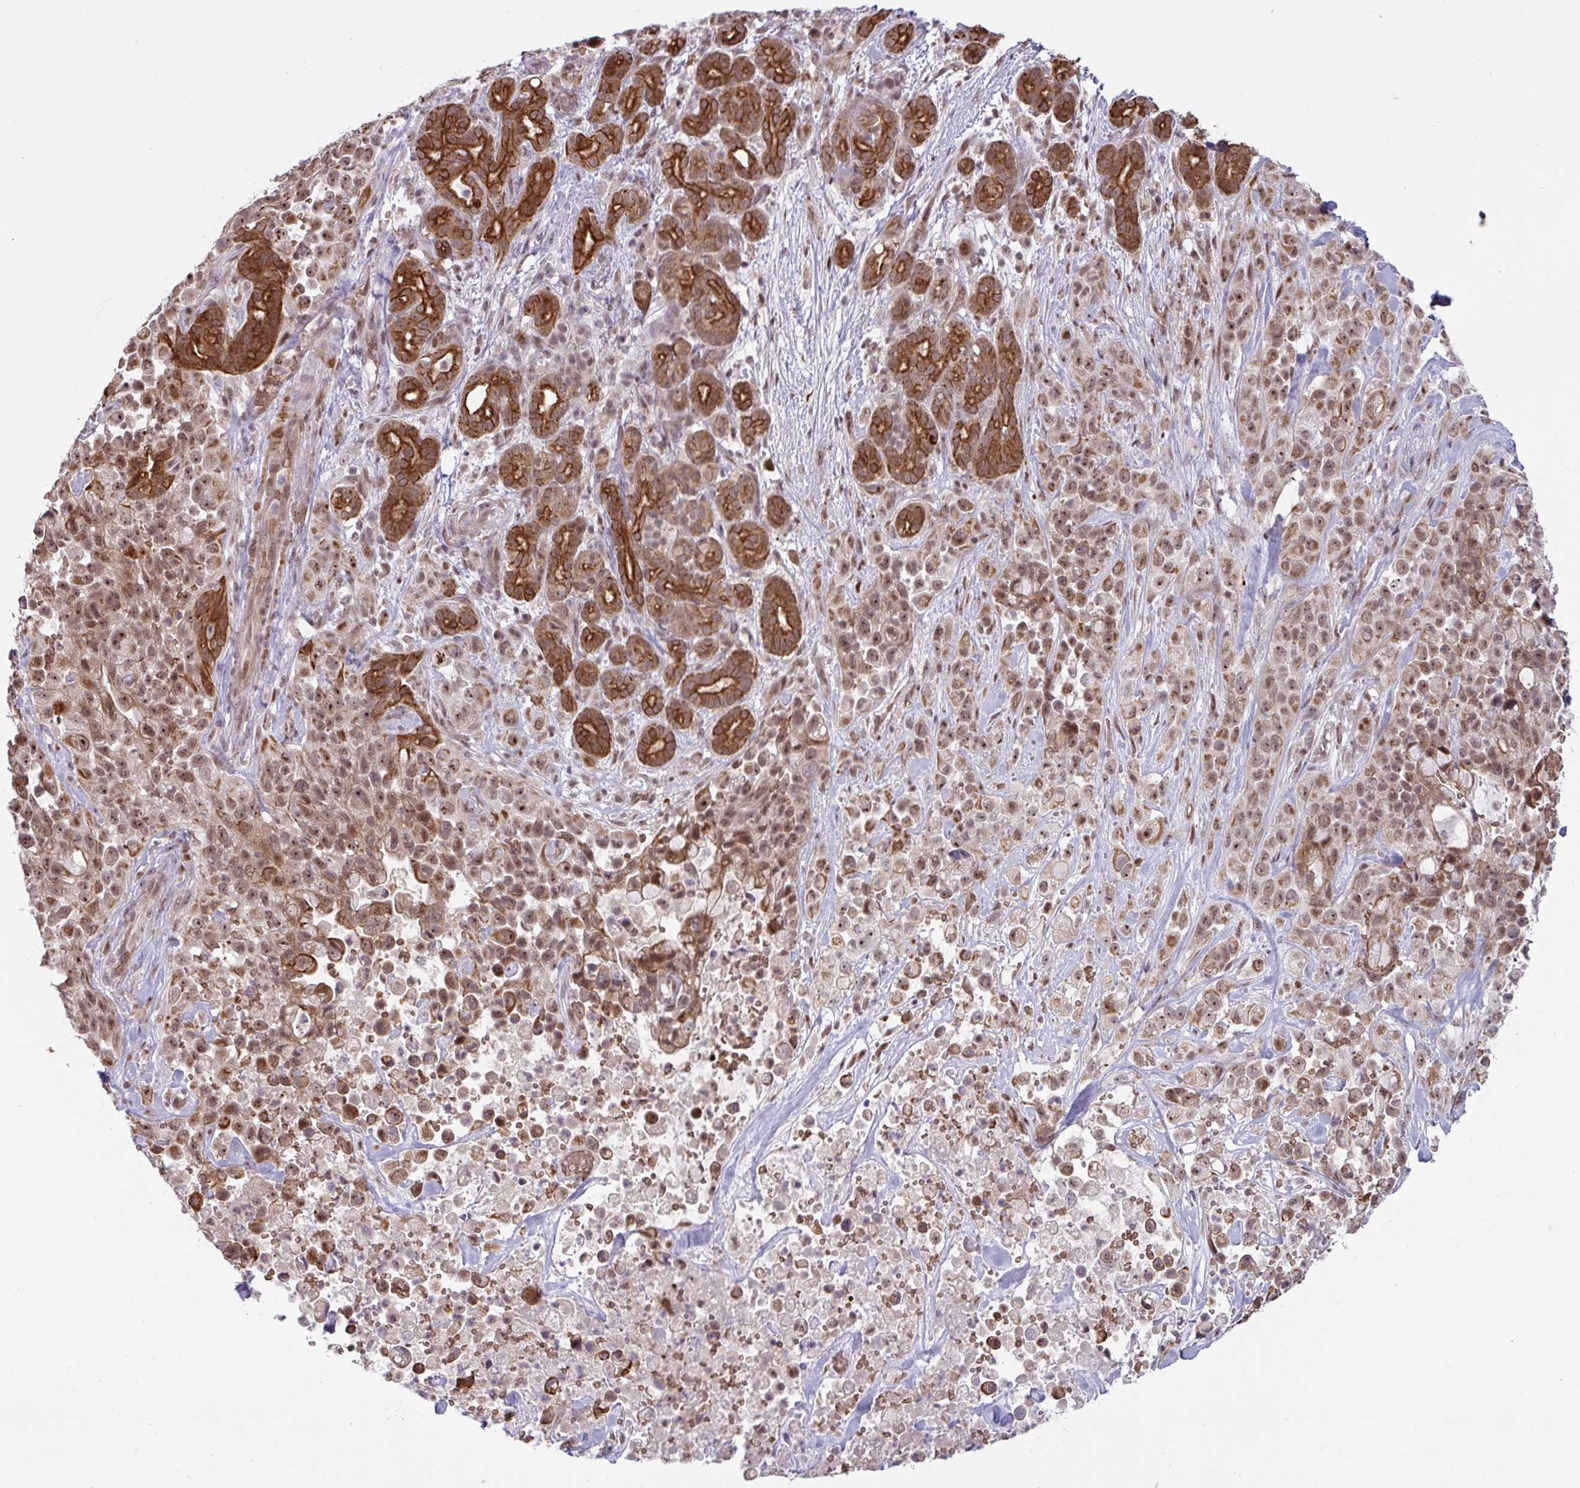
{"staining": {"intensity": "moderate", "quantity": ">75%", "location": "cytoplasmic/membranous,nuclear"}, "tissue": "pancreatic cancer", "cell_type": "Tumor cells", "image_type": "cancer", "snomed": [{"axis": "morphology", "description": "Adenocarcinoma, NOS"}, {"axis": "topography", "description": "Pancreas"}], "caption": "A medium amount of moderate cytoplasmic/membranous and nuclear expression is appreciated in about >75% of tumor cells in pancreatic cancer tissue.", "gene": "NLRP13", "patient": {"sex": "male", "age": 44}}